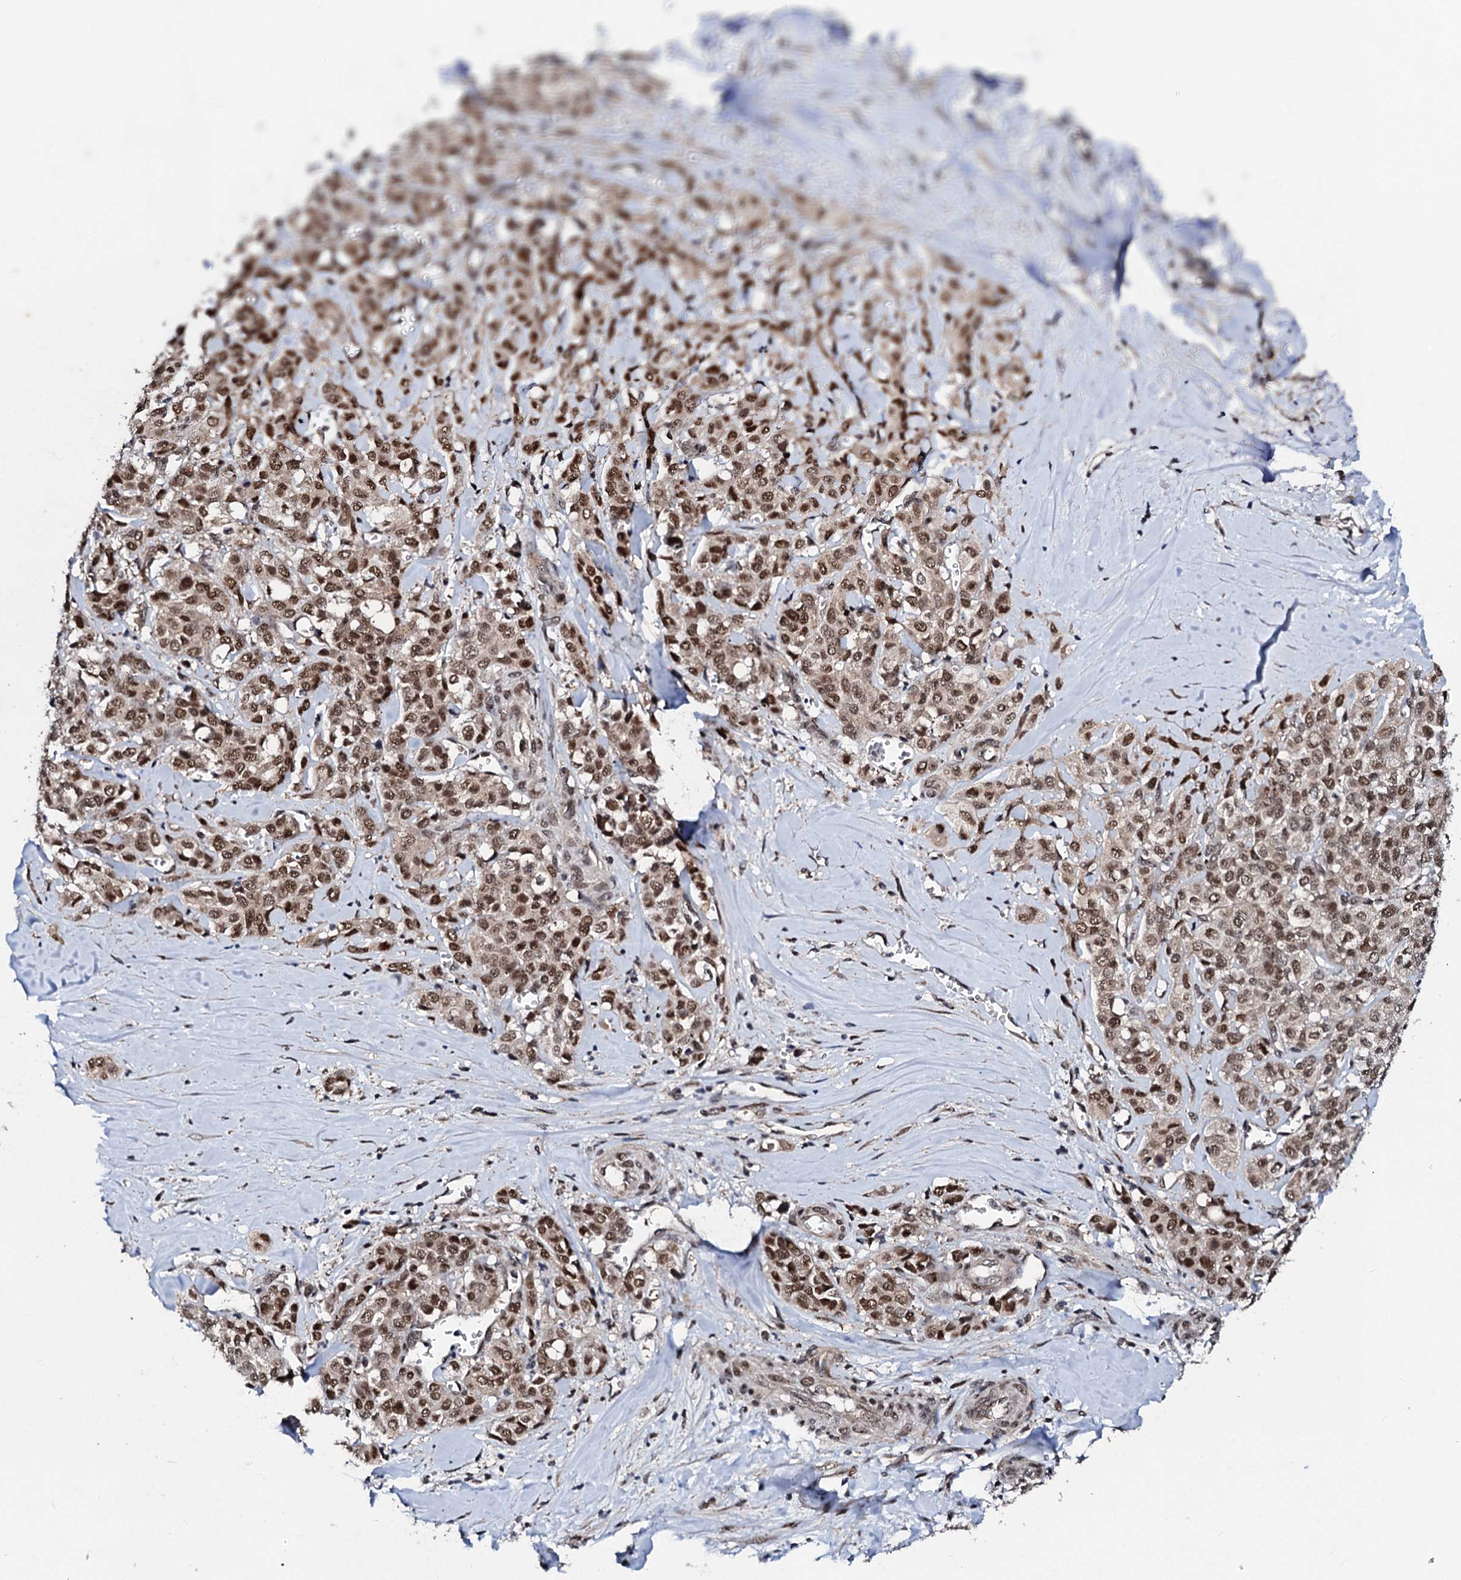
{"staining": {"intensity": "moderate", "quantity": ">75%", "location": "cytoplasmic/membranous,nuclear"}, "tissue": "liver cancer", "cell_type": "Tumor cells", "image_type": "cancer", "snomed": [{"axis": "morphology", "description": "Cholangiocarcinoma"}, {"axis": "topography", "description": "Liver"}], "caption": "Human liver cancer stained for a protein (brown) demonstrates moderate cytoplasmic/membranous and nuclear positive staining in about >75% of tumor cells.", "gene": "CSTF3", "patient": {"sex": "female", "age": 77}}